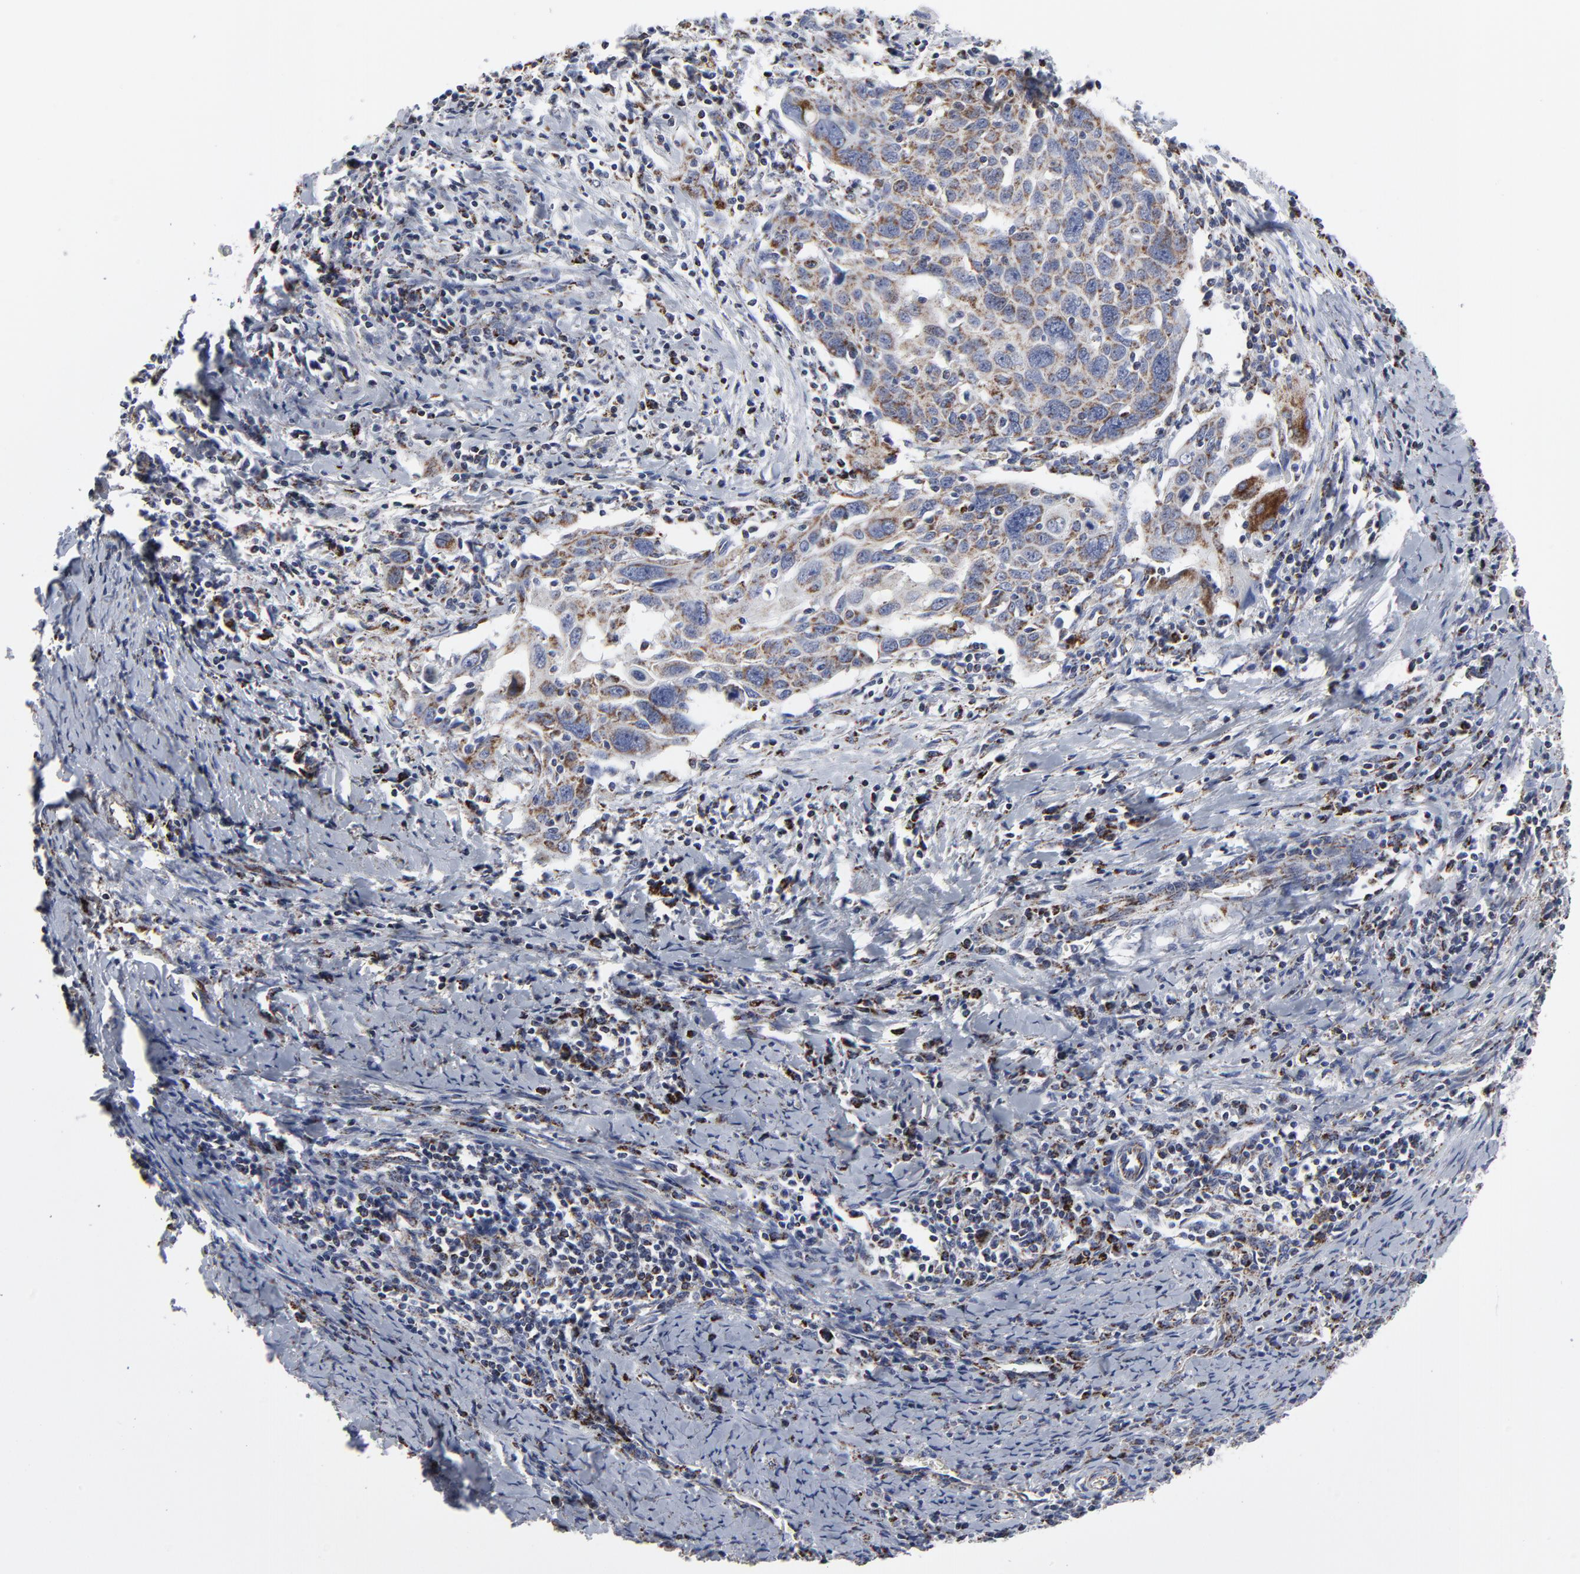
{"staining": {"intensity": "weak", "quantity": "<25%", "location": "cytoplasmic/membranous"}, "tissue": "cervical cancer", "cell_type": "Tumor cells", "image_type": "cancer", "snomed": [{"axis": "morphology", "description": "Squamous cell carcinoma, NOS"}, {"axis": "topography", "description": "Cervix"}], "caption": "Cervical cancer (squamous cell carcinoma) stained for a protein using immunohistochemistry (IHC) demonstrates no positivity tumor cells.", "gene": "TXNRD2", "patient": {"sex": "female", "age": 54}}